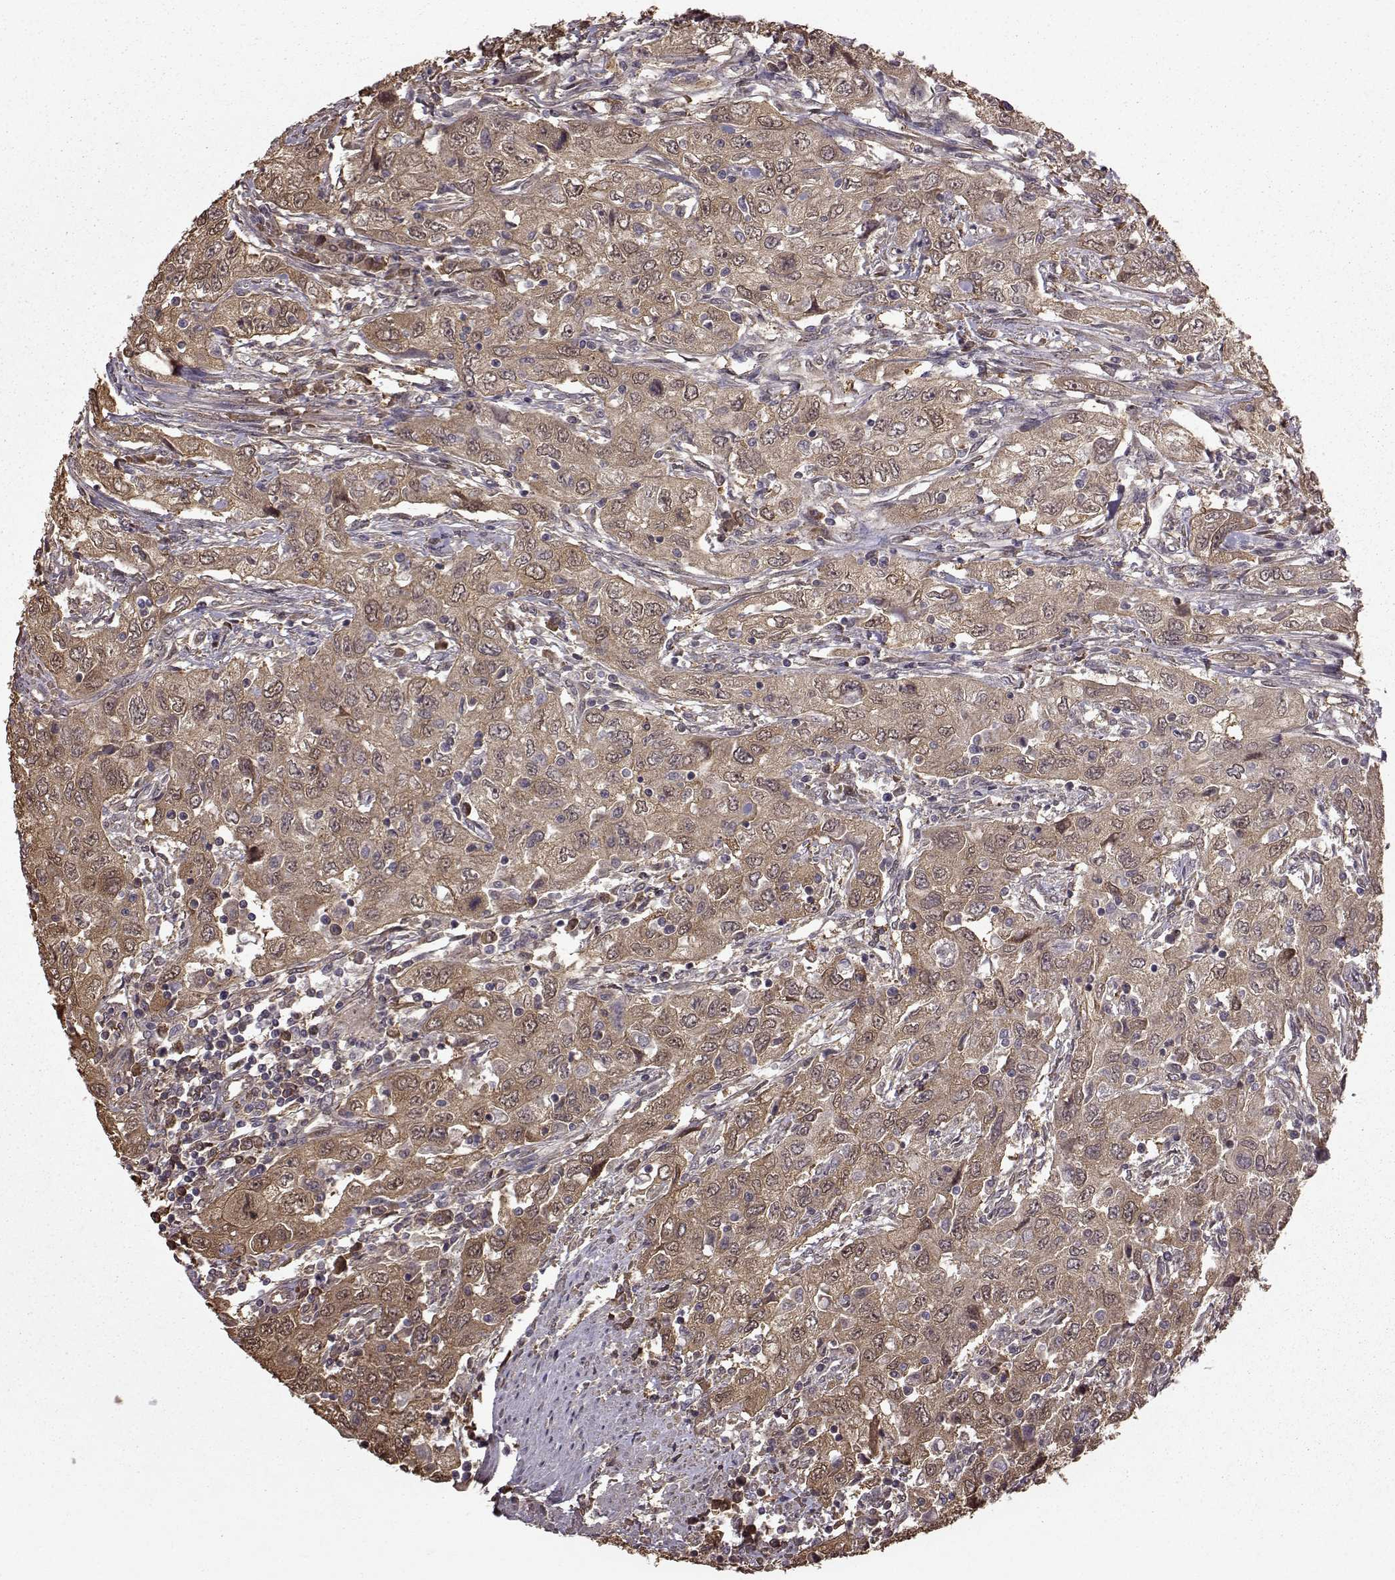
{"staining": {"intensity": "moderate", "quantity": ">75%", "location": "cytoplasmic/membranous"}, "tissue": "urothelial cancer", "cell_type": "Tumor cells", "image_type": "cancer", "snomed": [{"axis": "morphology", "description": "Urothelial carcinoma, High grade"}, {"axis": "topography", "description": "Urinary bladder"}], "caption": "DAB immunohistochemical staining of urothelial carcinoma (high-grade) demonstrates moderate cytoplasmic/membranous protein expression in about >75% of tumor cells.", "gene": "NME1-NME2", "patient": {"sex": "male", "age": 76}}